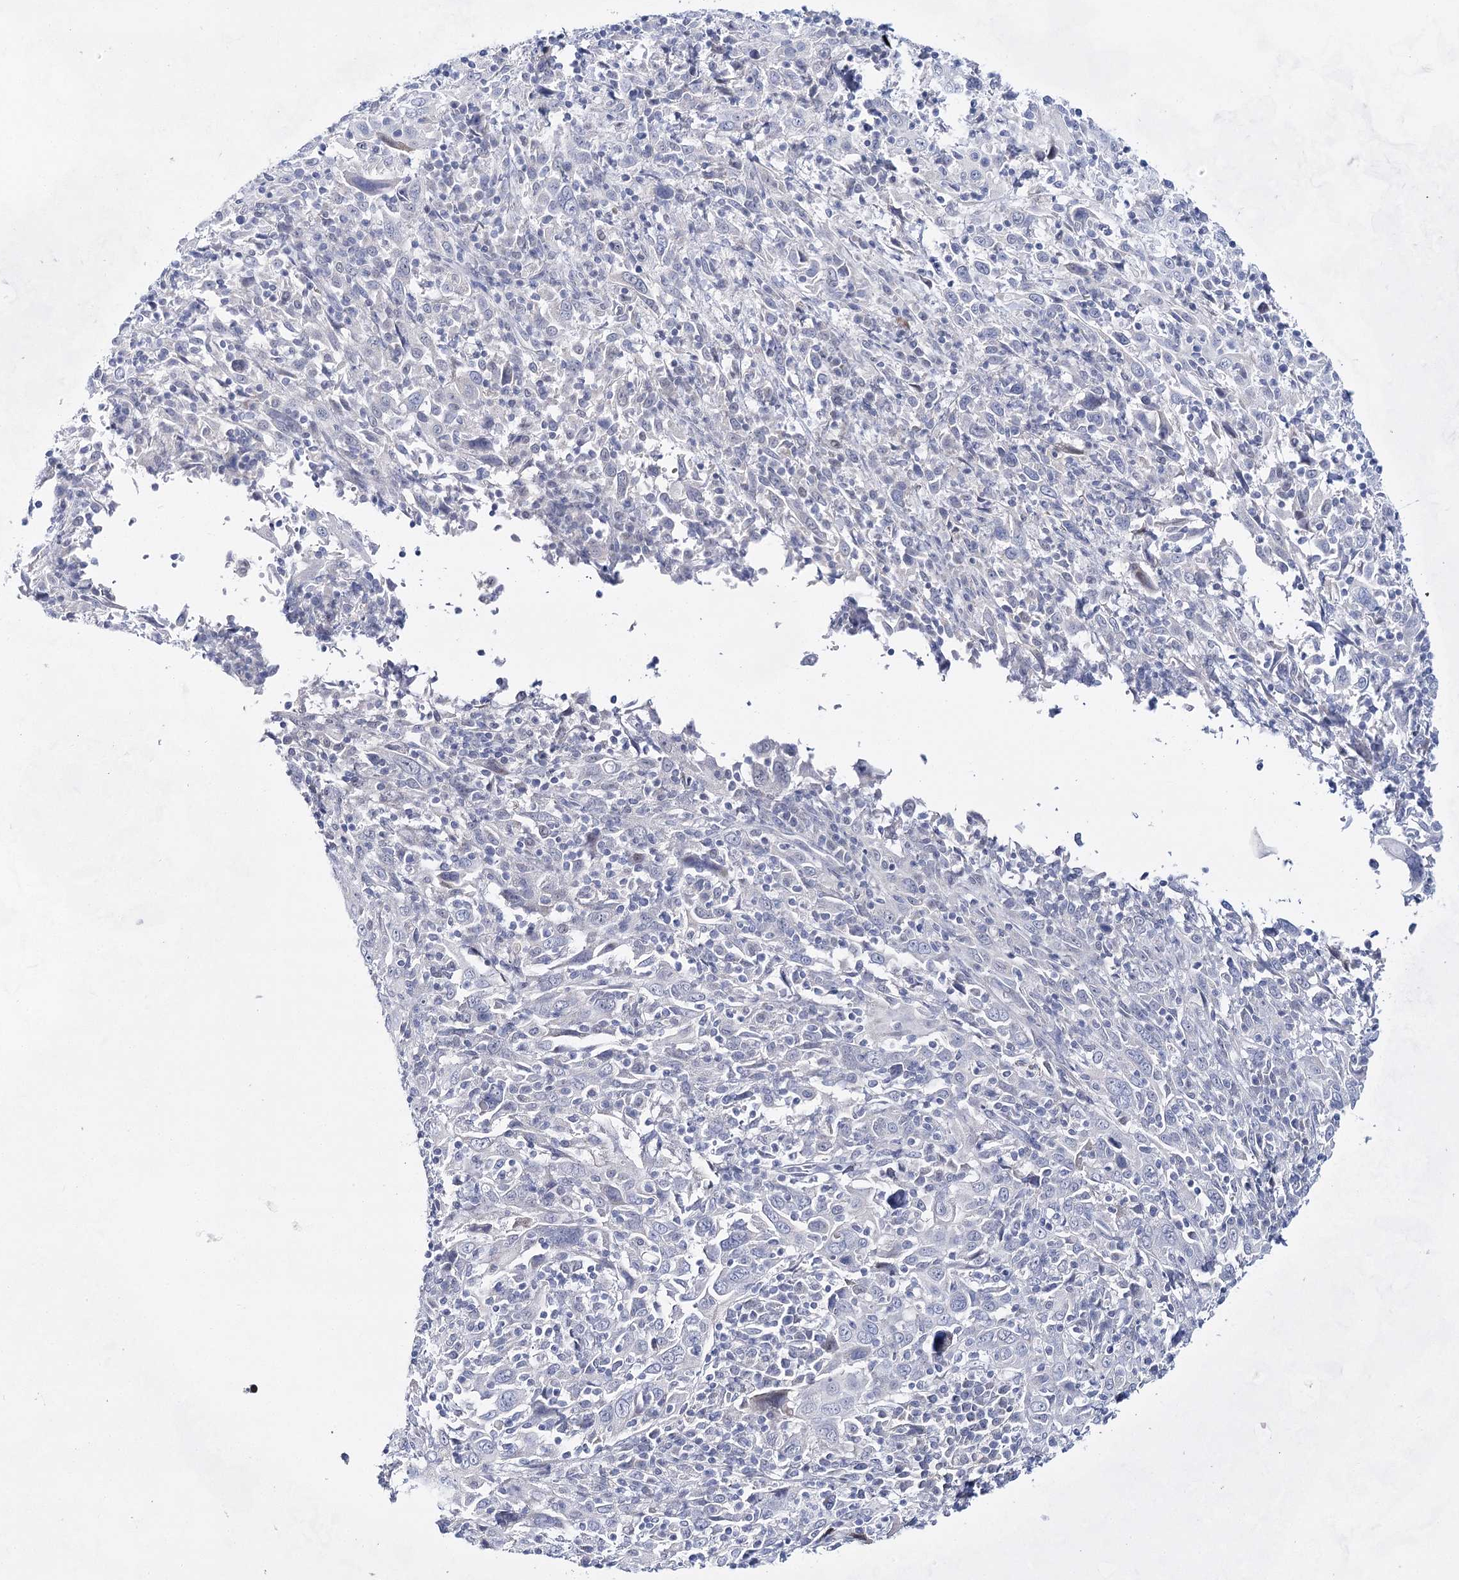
{"staining": {"intensity": "negative", "quantity": "none", "location": "none"}, "tissue": "cervical cancer", "cell_type": "Tumor cells", "image_type": "cancer", "snomed": [{"axis": "morphology", "description": "Squamous cell carcinoma, NOS"}, {"axis": "topography", "description": "Cervix"}], "caption": "A micrograph of squamous cell carcinoma (cervical) stained for a protein displays no brown staining in tumor cells.", "gene": "BPHL", "patient": {"sex": "female", "age": 46}}